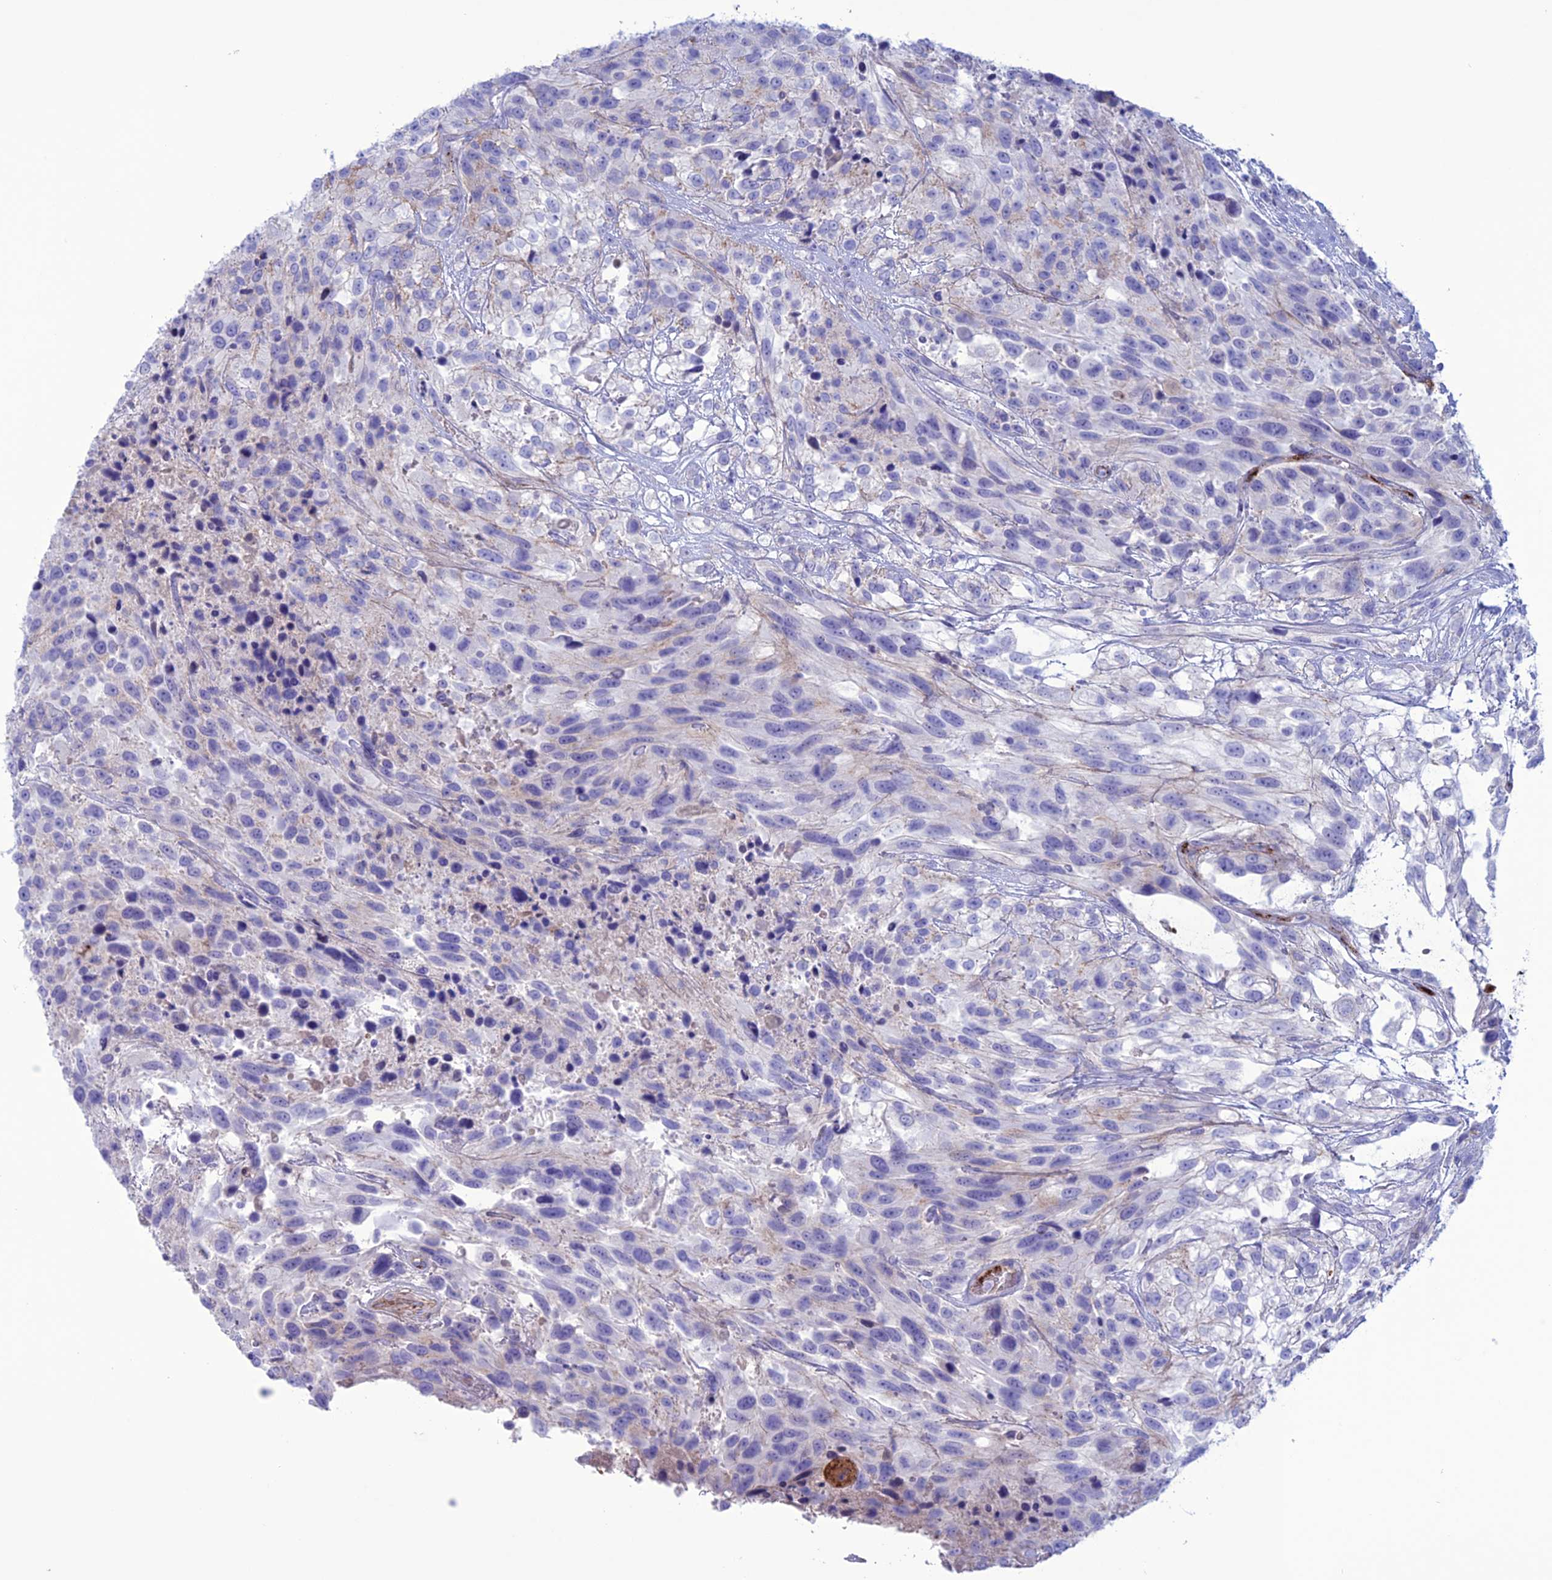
{"staining": {"intensity": "negative", "quantity": "none", "location": "none"}, "tissue": "urothelial cancer", "cell_type": "Tumor cells", "image_type": "cancer", "snomed": [{"axis": "morphology", "description": "Urothelial carcinoma, High grade"}, {"axis": "topography", "description": "Urinary bladder"}], "caption": "Tumor cells show no significant protein positivity in high-grade urothelial carcinoma.", "gene": "CDC42EP5", "patient": {"sex": "female", "age": 70}}